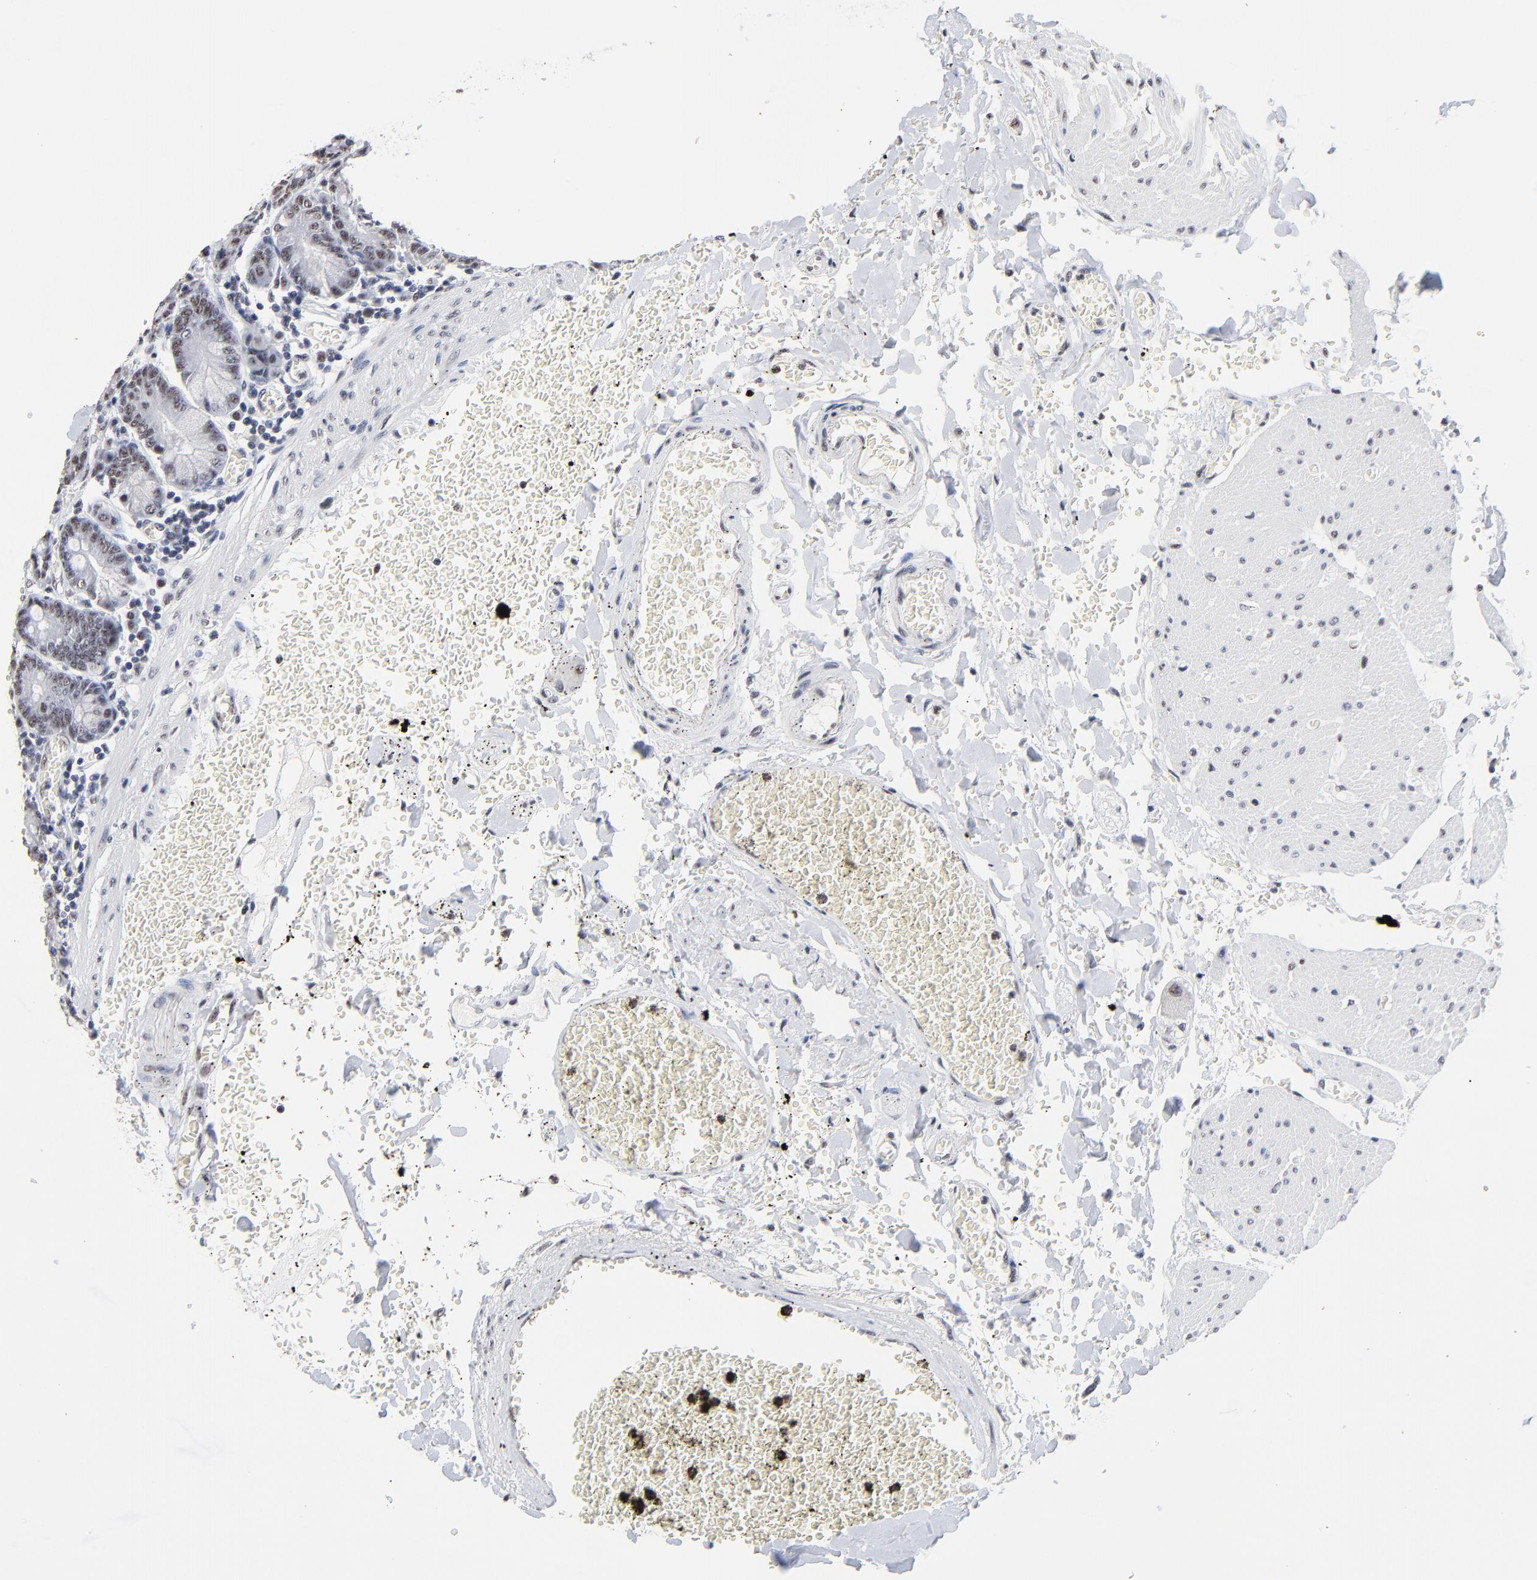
{"staining": {"intensity": "weak", "quantity": ">75%", "location": "nuclear"}, "tissue": "small intestine", "cell_type": "Glandular cells", "image_type": "normal", "snomed": [{"axis": "morphology", "description": "Normal tissue, NOS"}, {"axis": "topography", "description": "Small intestine"}], "caption": "Small intestine stained with a brown dye reveals weak nuclear positive staining in about >75% of glandular cells.", "gene": "MBD4", "patient": {"sex": "male", "age": 71}}